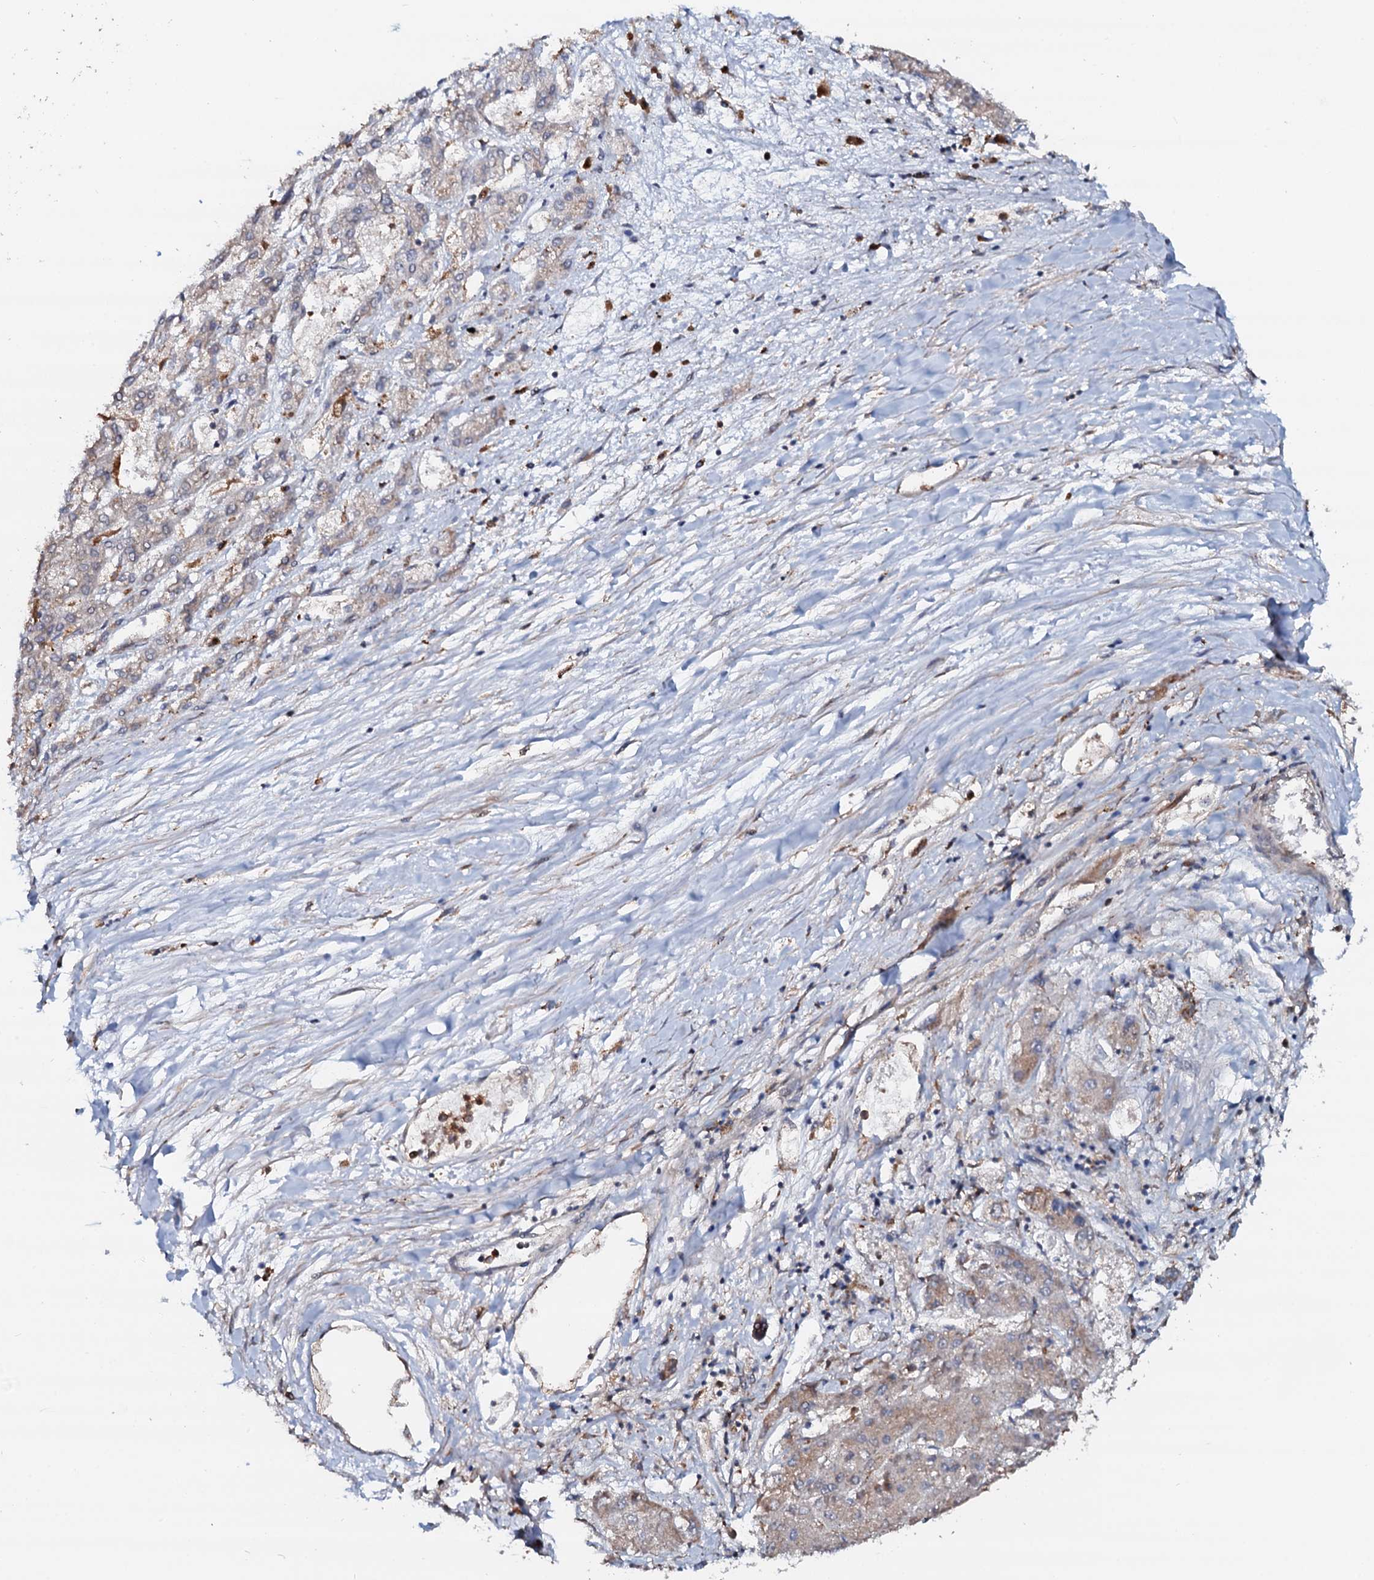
{"staining": {"intensity": "moderate", "quantity": "25%-75%", "location": "cytoplasmic/membranous"}, "tissue": "liver cancer", "cell_type": "Tumor cells", "image_type": "cancer", "snomed": [{"axis": "morphology", "description": "Carcinoma, Hepatocellular, NOS"}, {"axis": "topography", "description": "Liver"}], "caption": "IHC micrograph of neoplastic tissue: liver cancer (hepatocellular carcinoma) stained using immunohistochemistry (IHC) displays medium levels of moderate protein expression localized specifically in the cytoplasmic/membranous of tumor cells, appearing as a cytoplasmic/membranous brown color.", "gene": "VAMP8", "patient": {"sex": "female", "age": 73}}